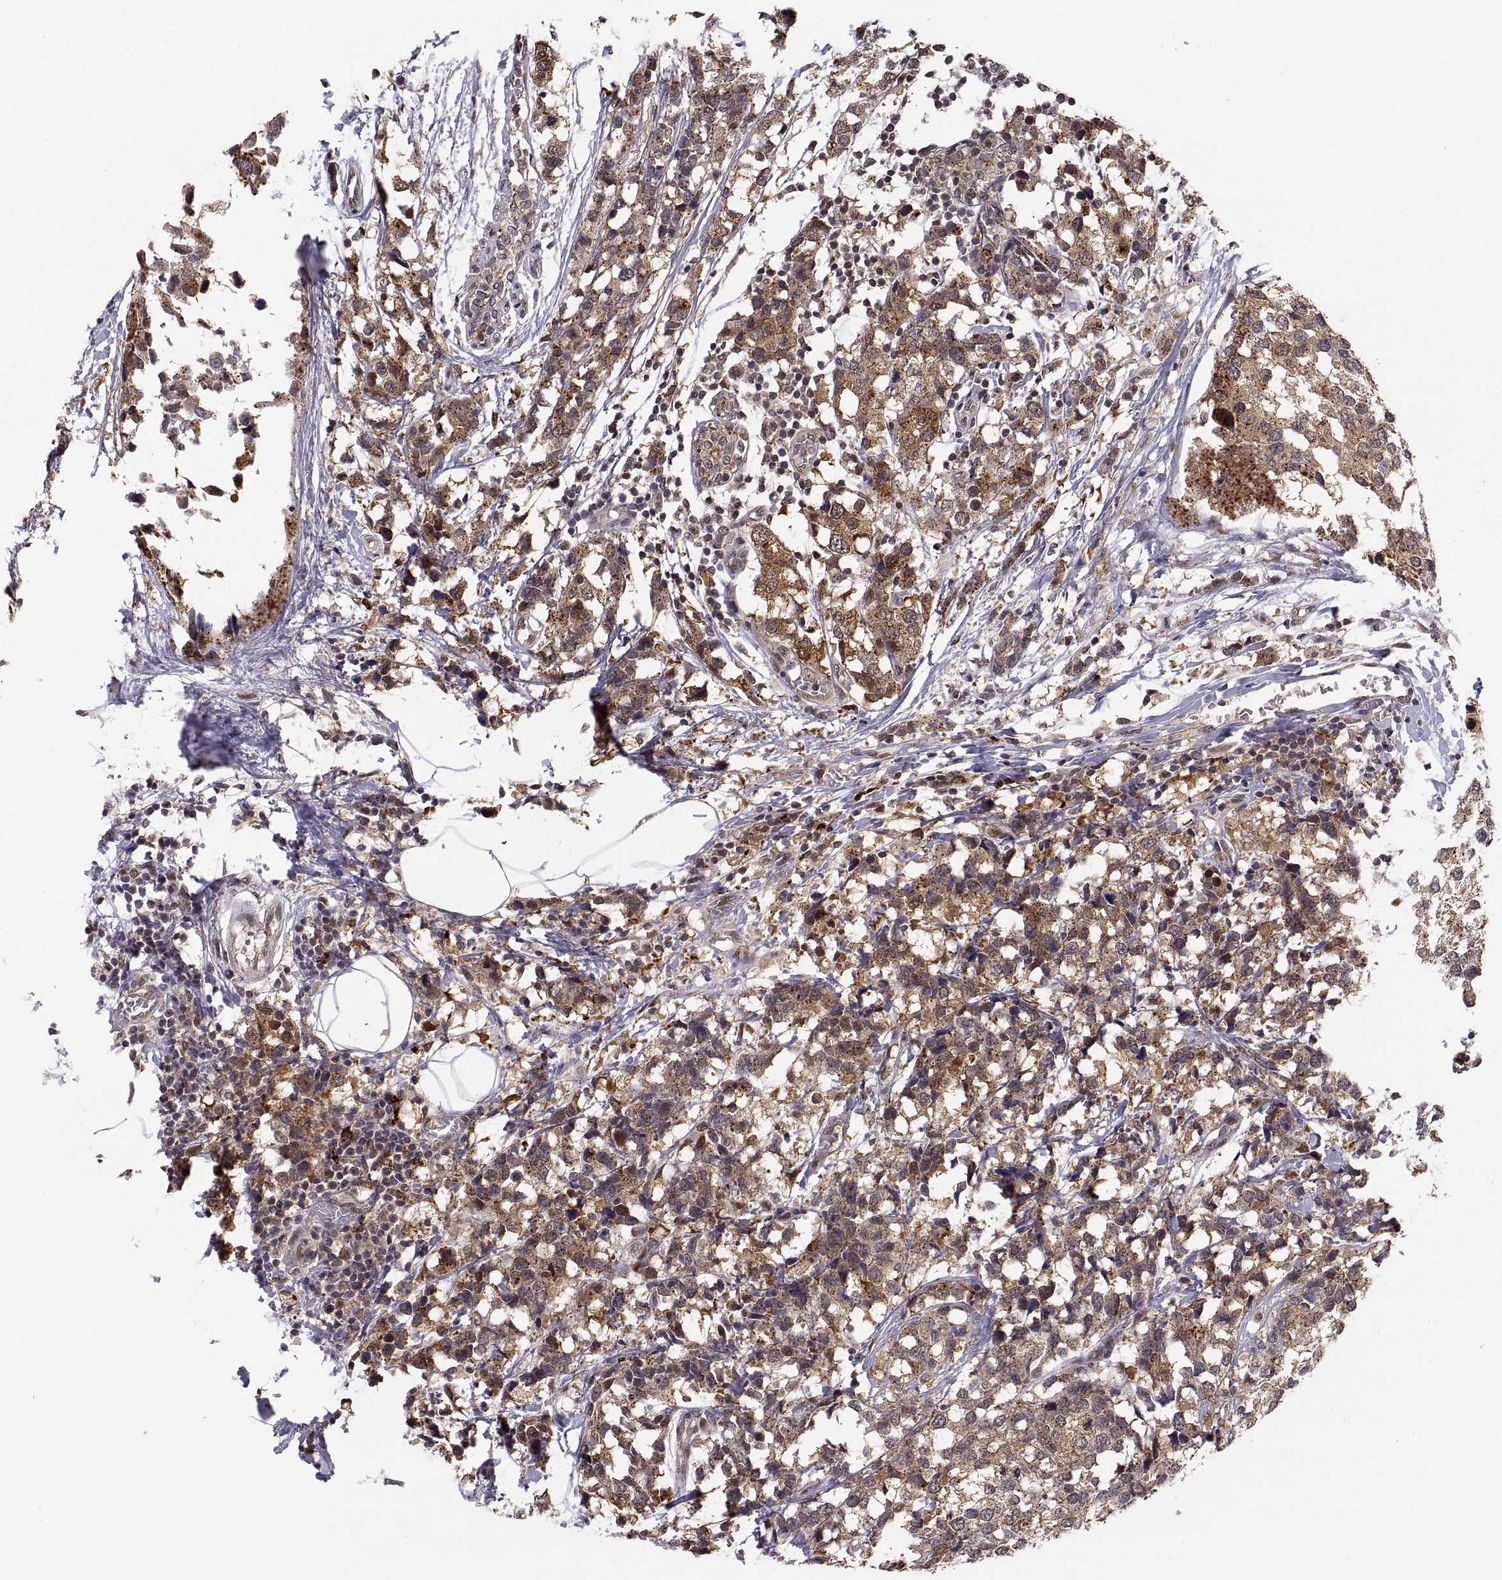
{"staining": {"intensity": "moderate", "quantity": ">75%", "location": "cytoplasmic/membranous"}, "tissue": "breast cancer", "cell_type": "Tumor cells", "image_type": "cancer", "snomed": [{"axis": "morphology", "description": "Lobular carcinoma"}, {"axis": "topography", "description": "Breast"}], "caption": "Brown immunohistochemical staining in human breast cancer (lobular carcinoma) reveals moderate cytoplasmic/membranous positivity in about >75% of tumor cells.", "gene": "PSMC2", "patient": {"sex": "female", "age": 59}}